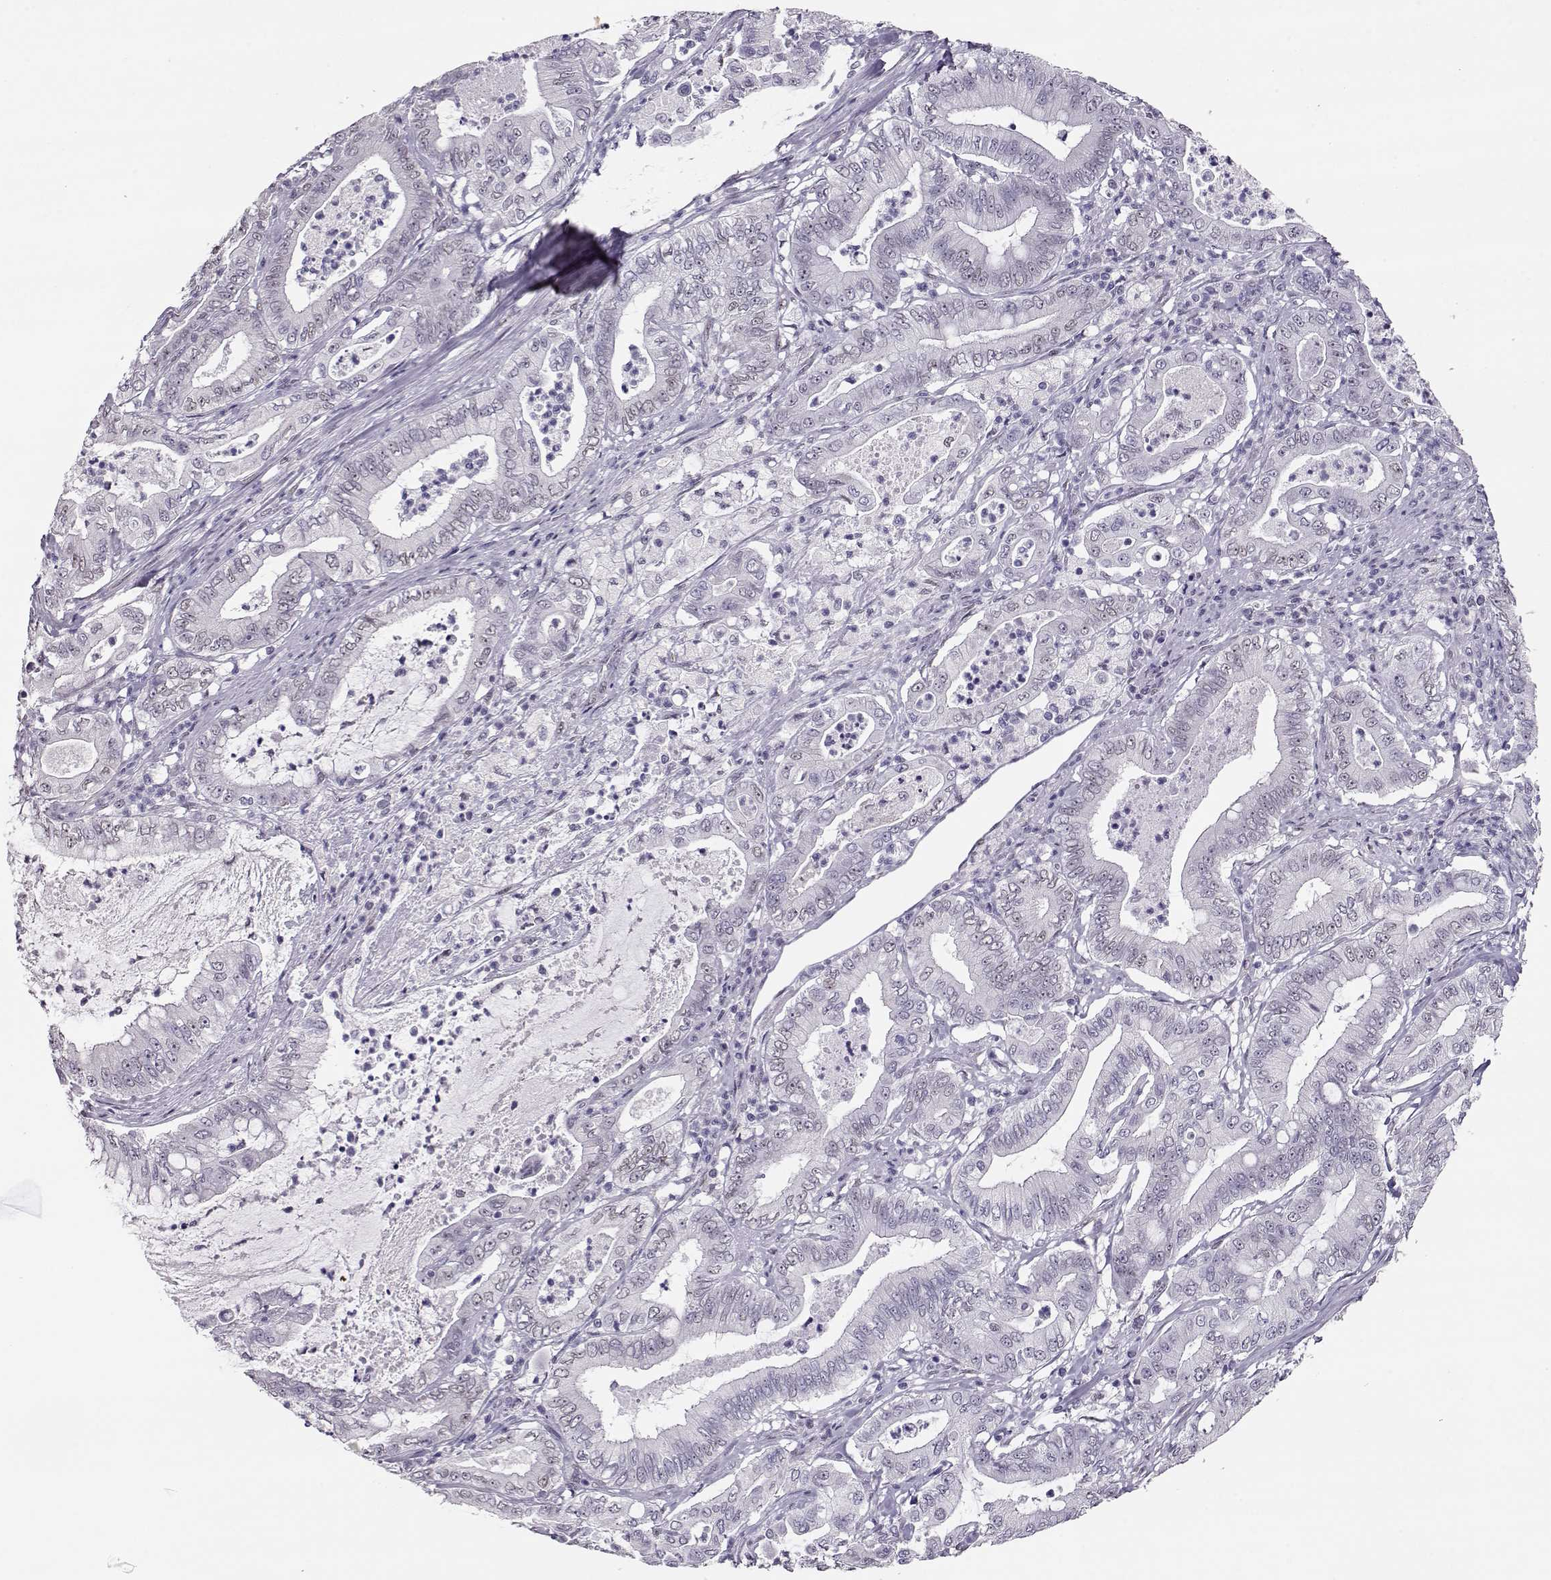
{"staining": {"intensity": "negative", "quantity": "none", "location": "none"}, "tissue": "pancreatic cancer", "cell_type": "Tumor cells", "image_type": "cancer", "snomed": [{"axis": "morphology", "description": "Adenocarcinoma, NOS"}, {"axis": "topography", "description": "Pancreas"}], "caption": "Protein analysis of pancreatic cancer (adenocarcinoma) exhibits no significant expression in tumor cells.", "gene": "POLI", "patient": {"sex": "male", "age": 71}}